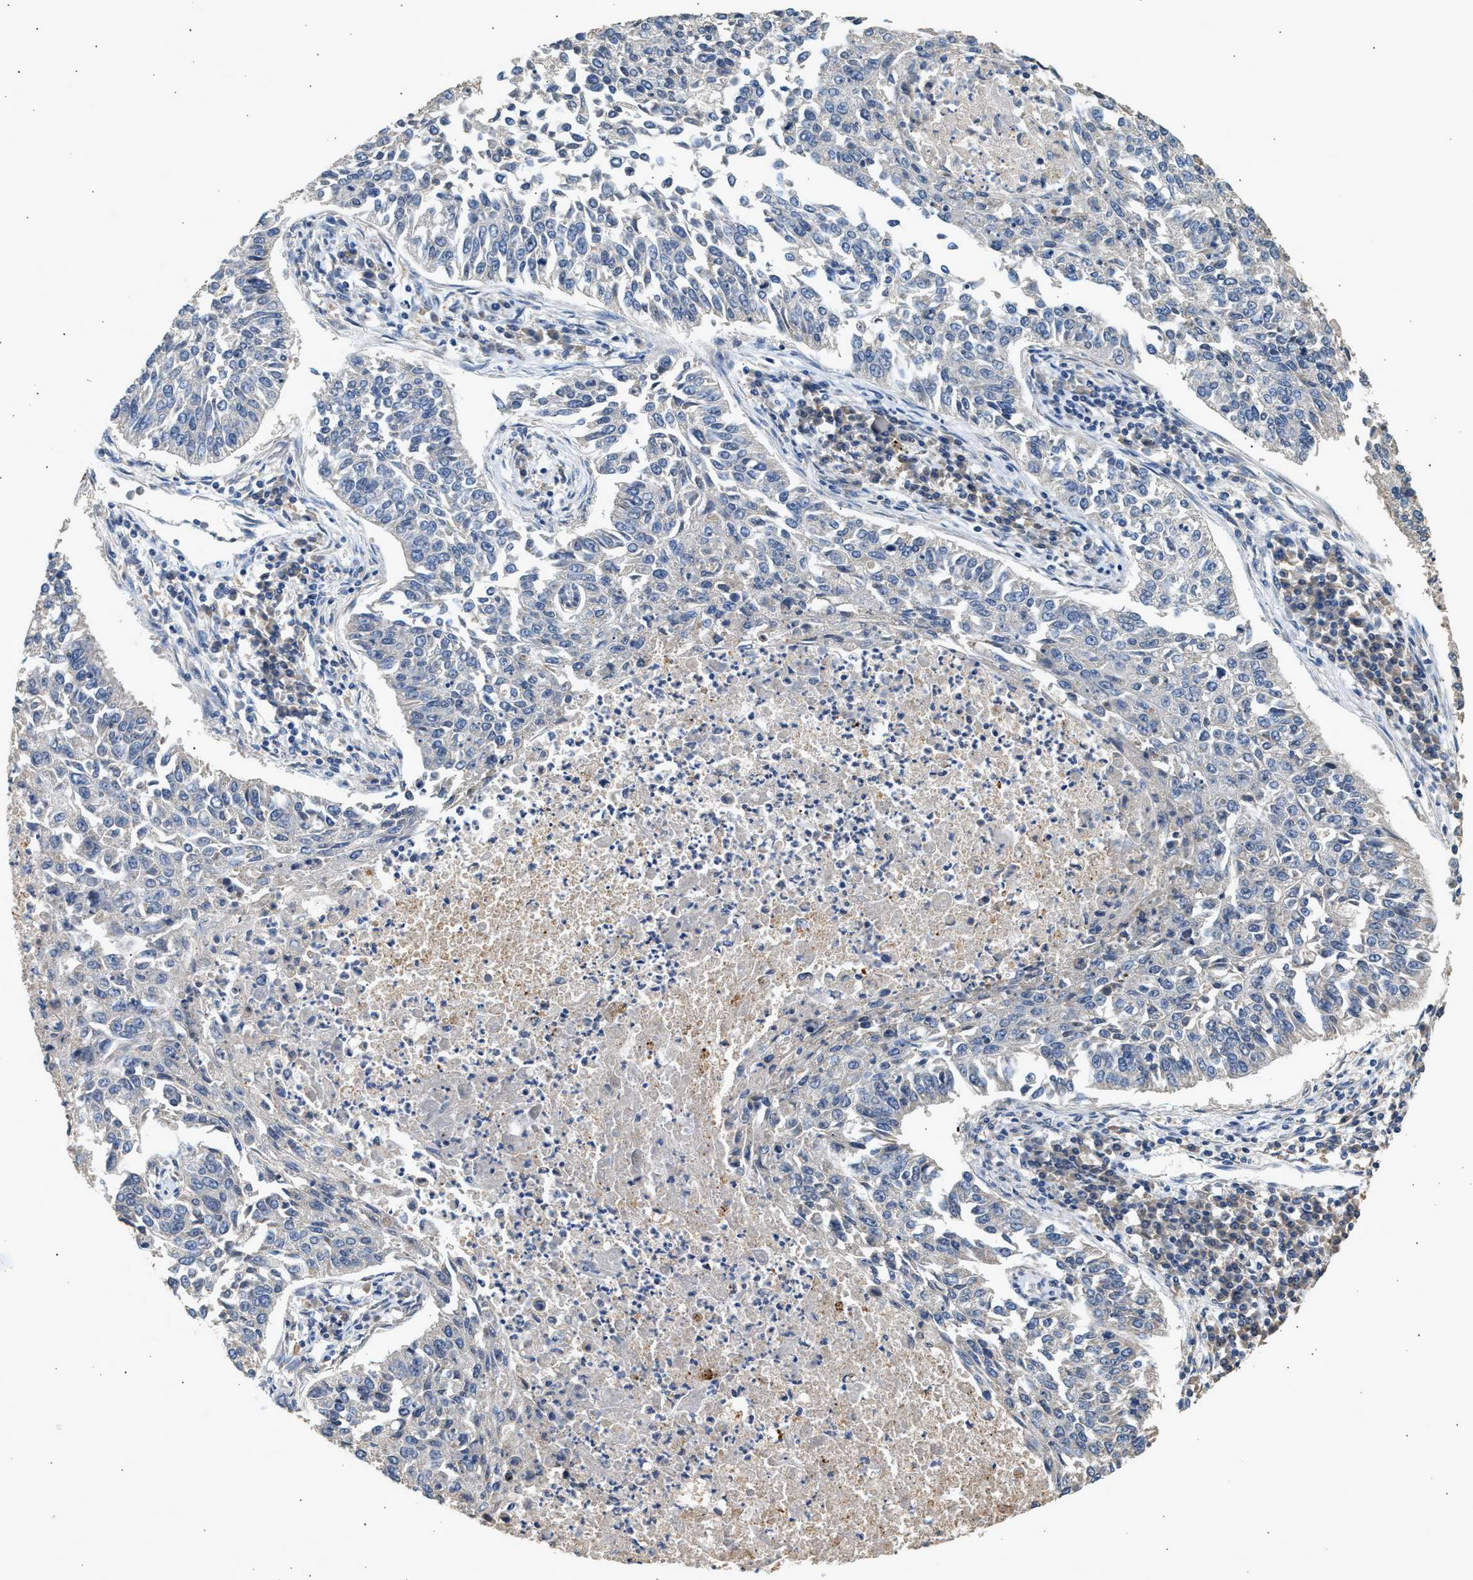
{"staining": {"intensity": "negative", "quantity": "none", "location": "none"}, "tissue": "lung cancer", "cell_type": "Tumor cells", "image_type": "cancer", "snomed": [{"axis": "morphology", "description": "Normal tissue, NOS"}, {"axis": "morphology", "description": "Squamous cell carcinoma, NOS"}, {"axis": "topography", "description": "Cartilage tissue"}, {"axis": "topography", "description": "Bronchus"}, {"axis": "topography", "description": "Lung"}], "caption": "DAB immunohistochemical staining of lung cancer shows no significant positivity in tumor cells.", "gene": "WDR31", "patient": {"sex": "female", "age": 49}}